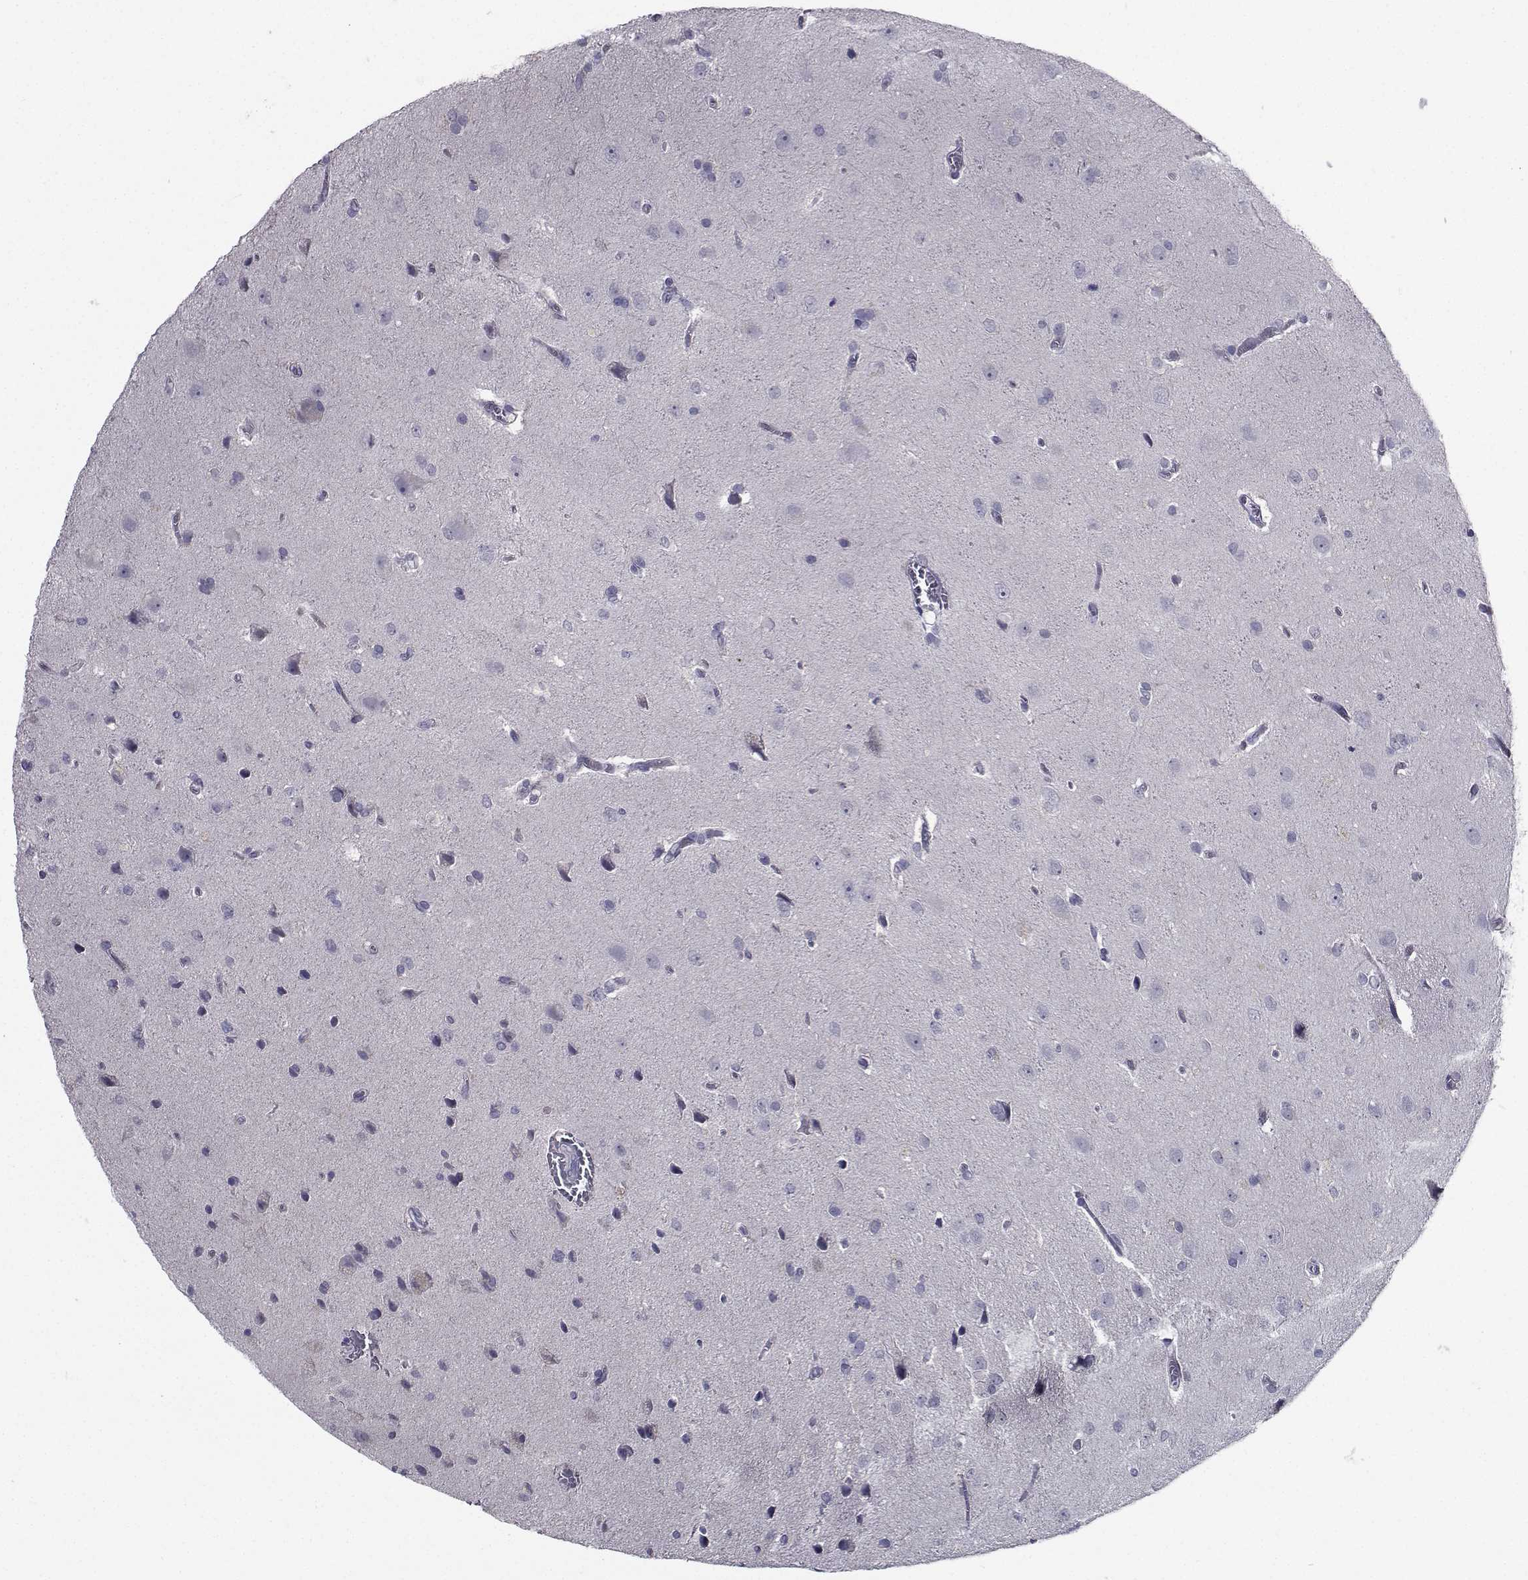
{"staining": {"intensity": "negative", "quantity": "none", "location": "none"}, "tissue": "glioma", "cell_type": "Tumor cells", "image_type": "cancer", "snomed": [{"axis": "morphology", "description": "Glioma, malignant, Low grade"}, {"axis": "topography", "description": "Brain"}], "caption": "Immunohistochemistry of glioma shows no staining in tumor cells. (IHC, brightfield microscopy, high magnification).", "gene": "CHRNA1", "patient": {"sex": "male", "age": 58}}